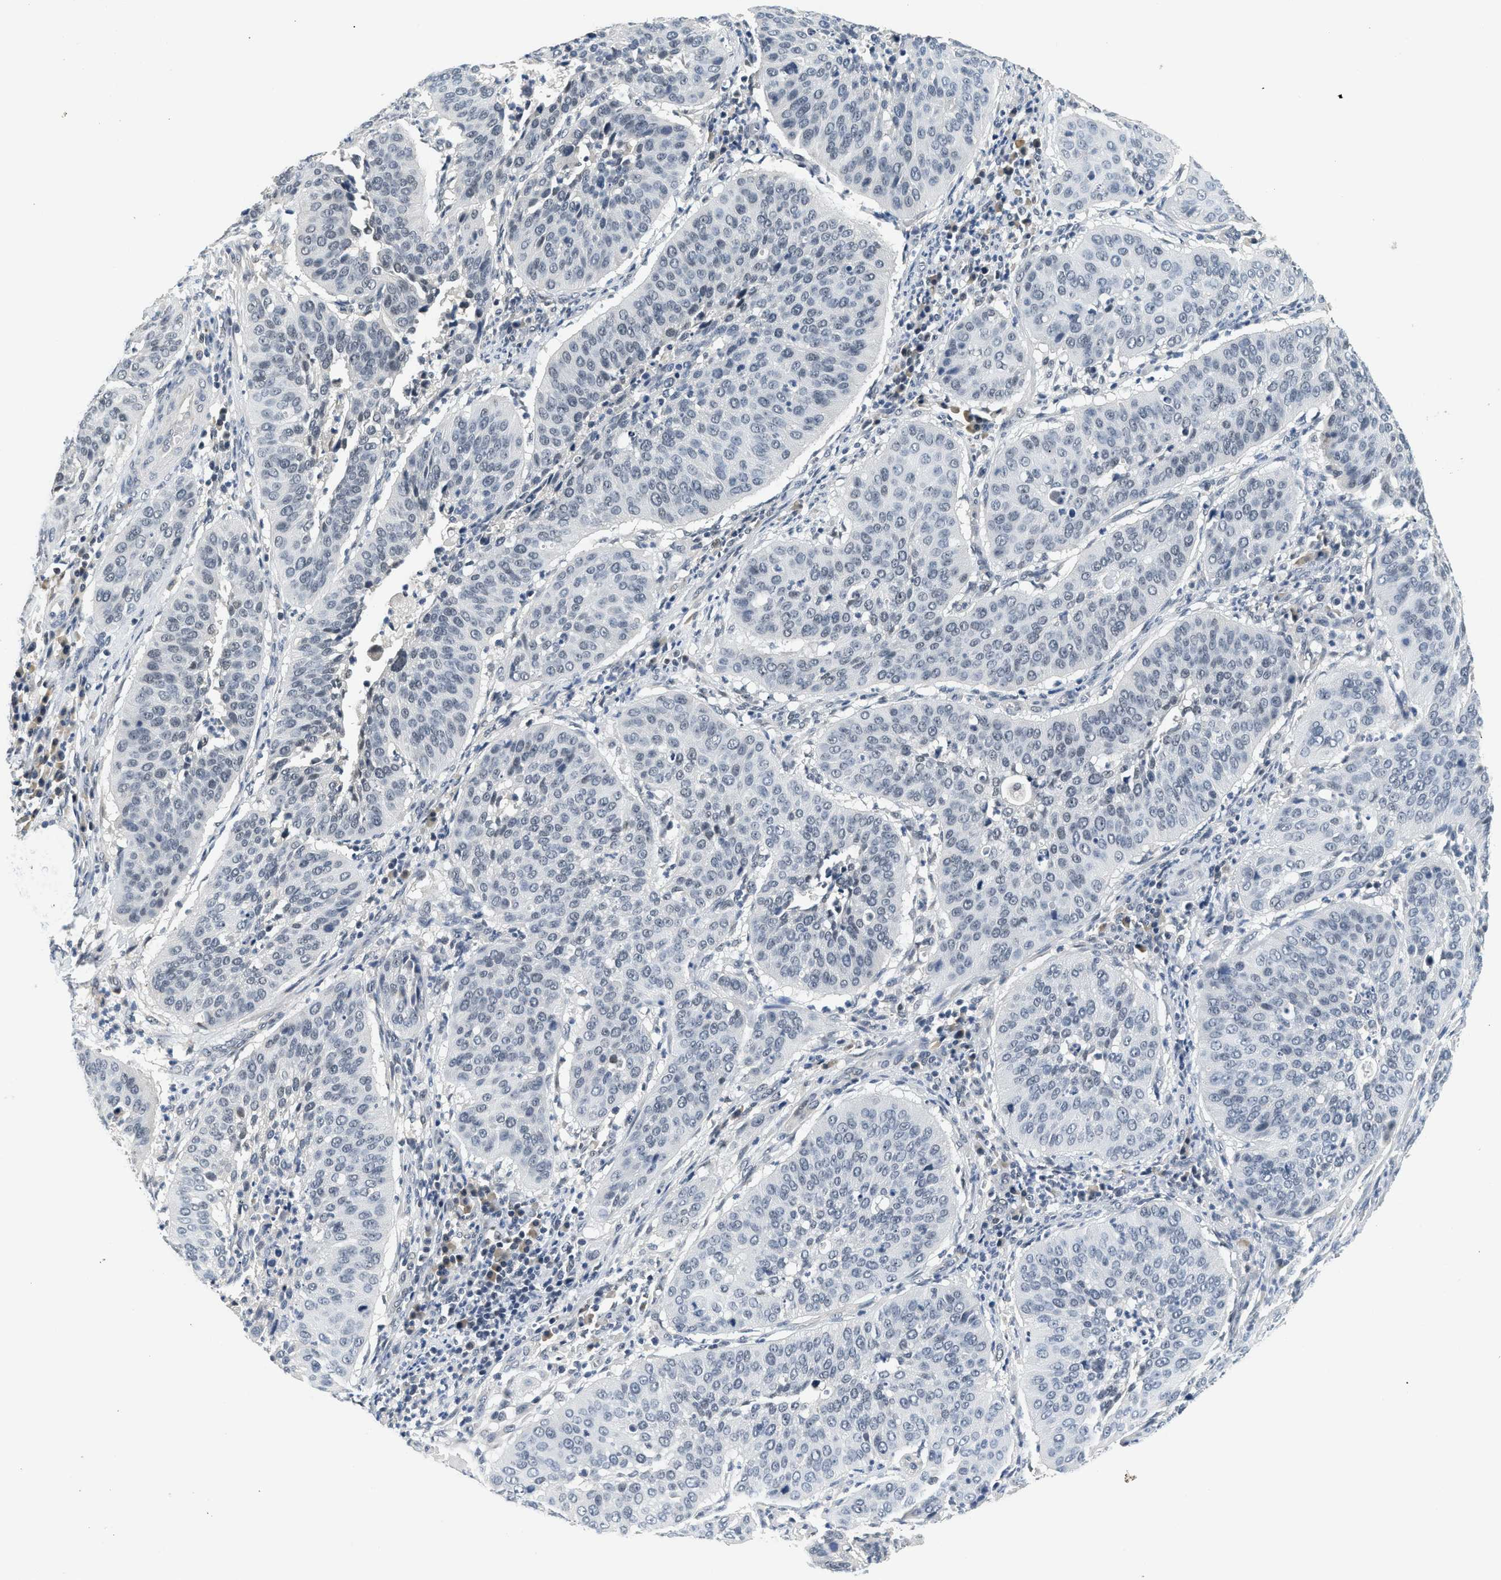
{"staining": {"intensity": "negative", "quantity": "none", "location": "none"}, "tissue": "cervical cancer", "cell_type": "Tumor cells", "image_type": "cancer", "snomed": [{"axis": "morphology", "description": "Normal tissue, NOS"}, {"axis": "morphology", "description": "Squamous cell carcinoma, NOS"}, {"axis": "topography", "description": "Cervix"}], "caption": "Immunohistochemical staining of squamous cell carcinoma (cervical) demonstrates no significant expression in tumor cells.", "gene": "MZF1", "patient": {"sex": "female", "age": 39}}